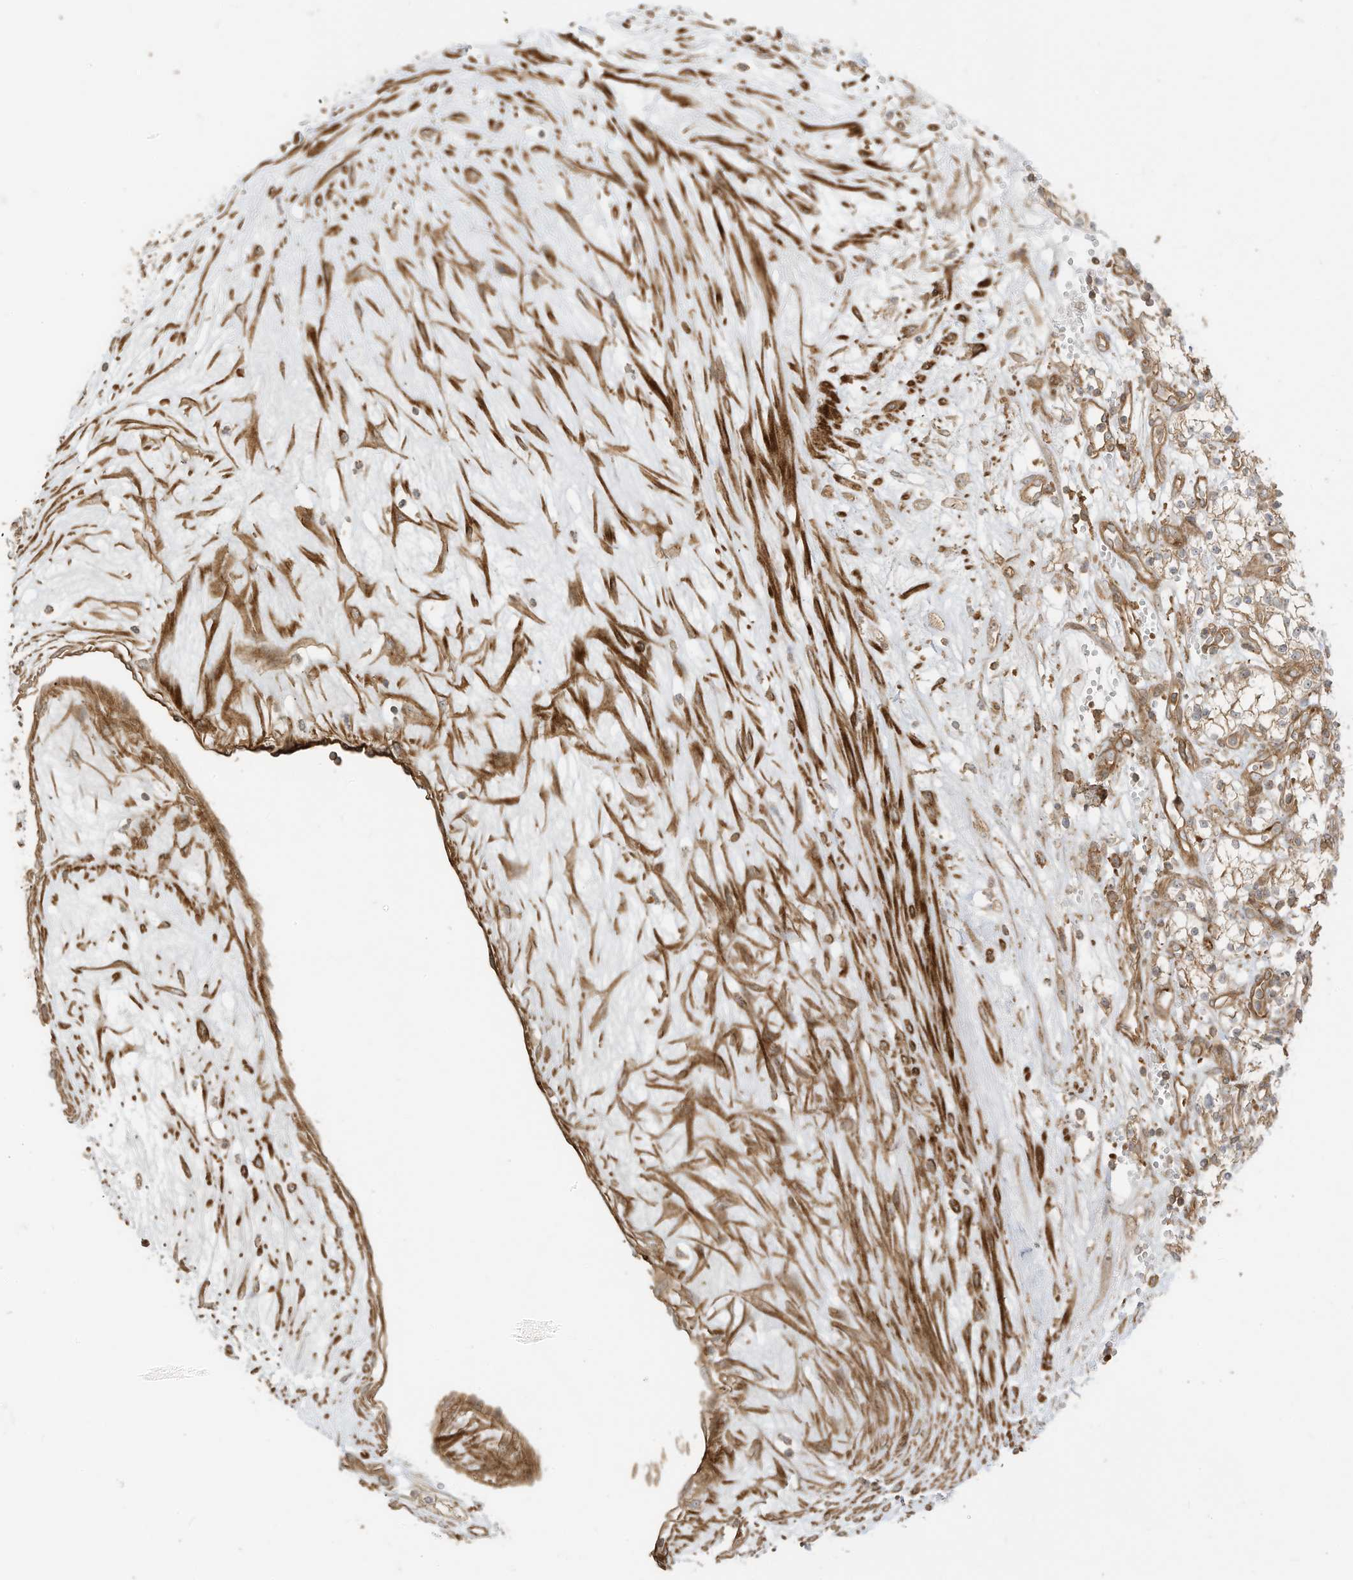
{"staining": {"intensity": "moderate", "quantity": "25%-75%", "location": "cytoplasmic/membranous"}, "tissue": "renal cancer", "cell_type": "Tumor cells", "image_type": "cancer", "snomed": [{"axis": "morphology", "description": "Adenocarcinoma, NOS"}, {"axis": "topography", "description": "Kidney"}], "caption": "Adenocarcinoma (renal) was stained to show a protein in brown. There is medium levels of moderate cytoplasmic/membranous expression in approximately 25%-75% of tumor cells. Using DAB (brown) and hematoxylin (blue) stains, captured at high magnification using brightfield microscopy.", "gene": "ENTR1", "patient": {"sex": "male", "age": 59}}